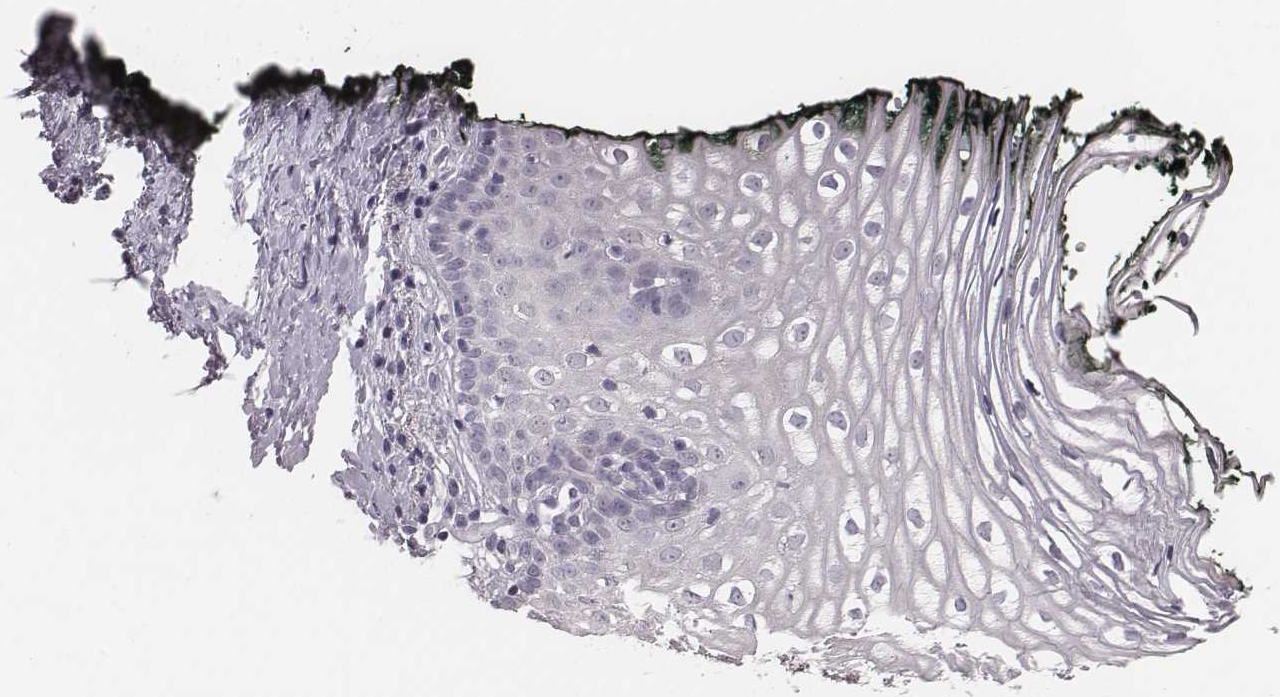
{"staining": {"intensity": "negative", "quantity": "none", "location": "none"}, "tissue": "vagina", "cell_type": "Squamous epithelial cells", "image_type": "normal", "snomed": [{"axis": "morphology", "description": "Normal tissue, NOS"}, {"axis": "topography", "description": "Vagina"}], "caption": "Vagina was stained to show a protein in brown. There is no significant positivity in squamous epithelial cells. The staining was performed using DAB (3,3'-diaminobenzidine) to visualize the protein expression in brown, while the nuclei were stained in blue with hematoxylin (Magnification: 20x).", "gene": "CSHL1", "patient": {"sex": "female", "age": 47}}